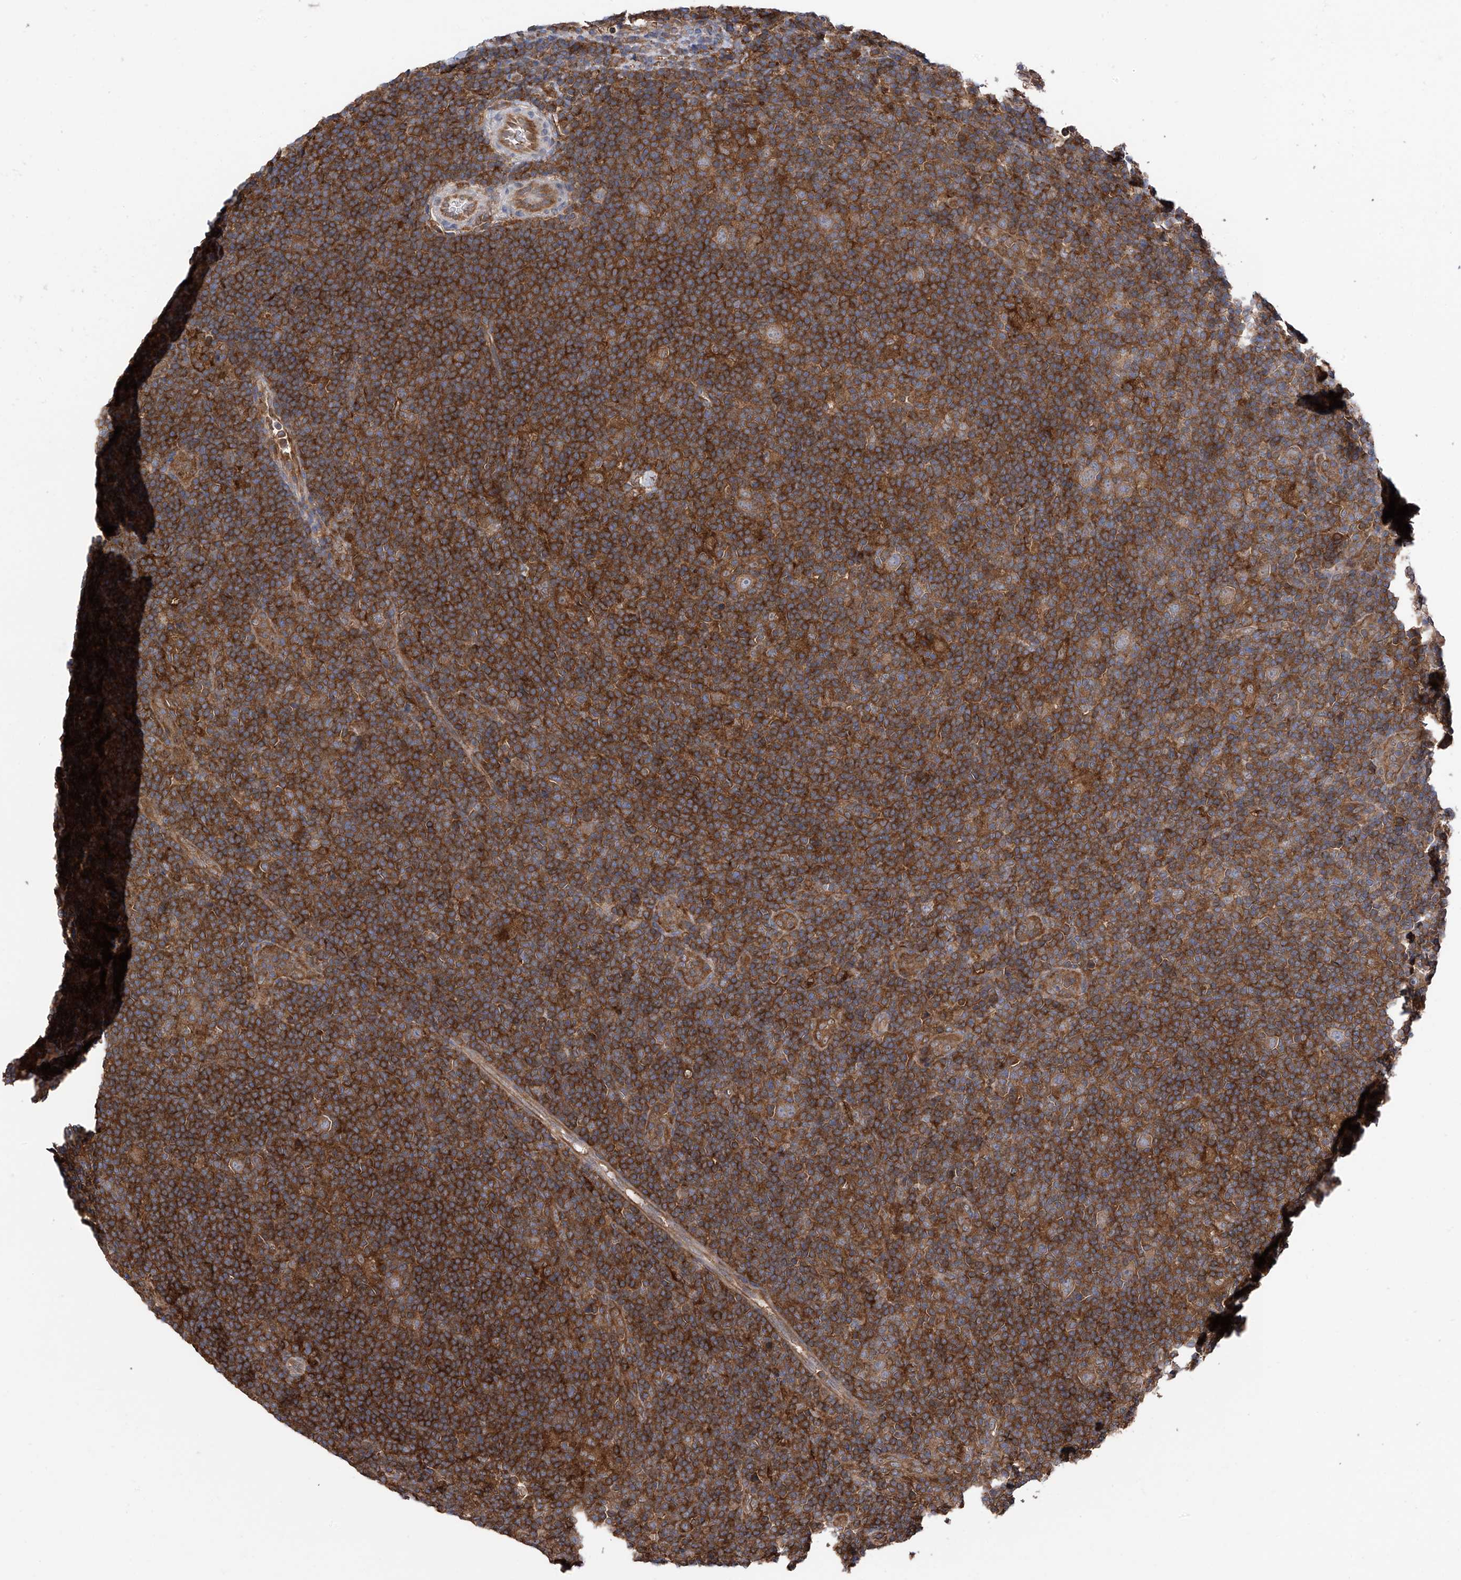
{"staining": {"intensity": "moderate", "quantity": ">75%", "location": "cytoplasmic/membranous"}, "tissue": "lymphoma", "cell_type": "Tumor cells", "image_type": "cancer", "snomed": [{"axis": "morphology", "description": "Hodgkin's disease, NOS"}, {"axis": "topography", "description": "Lymph node"}], "caption": "A high-resolution photomicrograph shows immunohistochemistry (IHC) staining of Hodgkin's disease, which reveals moderate cytoplasmic/membranous expression in about >75% of tumor cells. (DAB = brown stain, brightfield microscopy at high magnification).", "gene": "CHPF", "patient": {"sex": "female", "age": 57}}